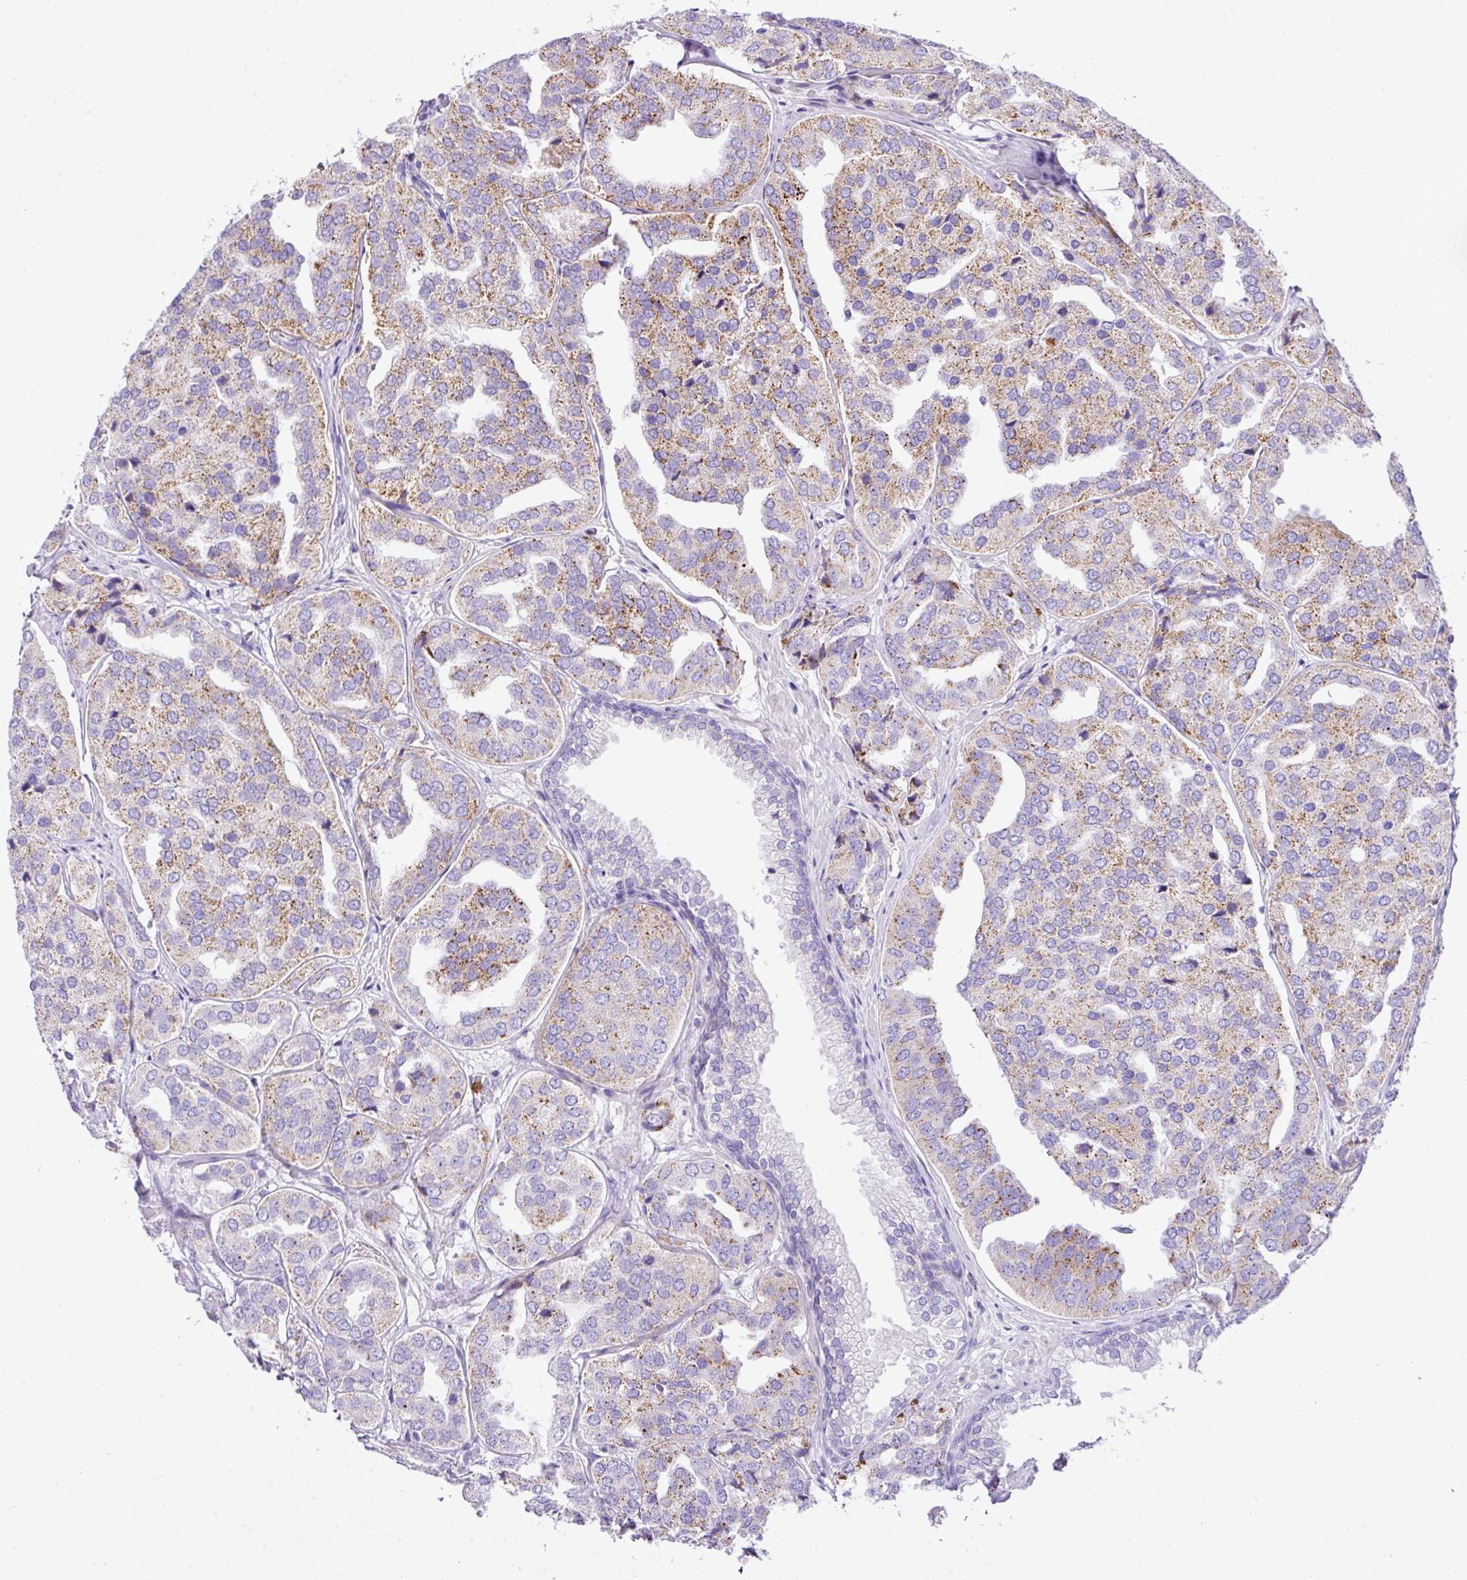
{"staining": {"intensity": "moderate", "quantity": "25%-75%", "location": "cytoplasmic/membranous"}, "tissue": "prostate cancer", "cell_type": "Tumor cells", "image_type": "cancer", "snomed": [{"axis": "morphology", "description": "Adenocarcinoma, High grade"}, {"axis": "topography", "description": "Prostate"}], "caption": "Immunohistochemical staining of human prostate cancer (adenocarcinoma (high-grade)) displays moderate cytoplasmic/membranous protein staining in approximately 25%-75% of tumor cells.", "gene": "RCAN2", "patient": {"sex": "male", "age": 63}}